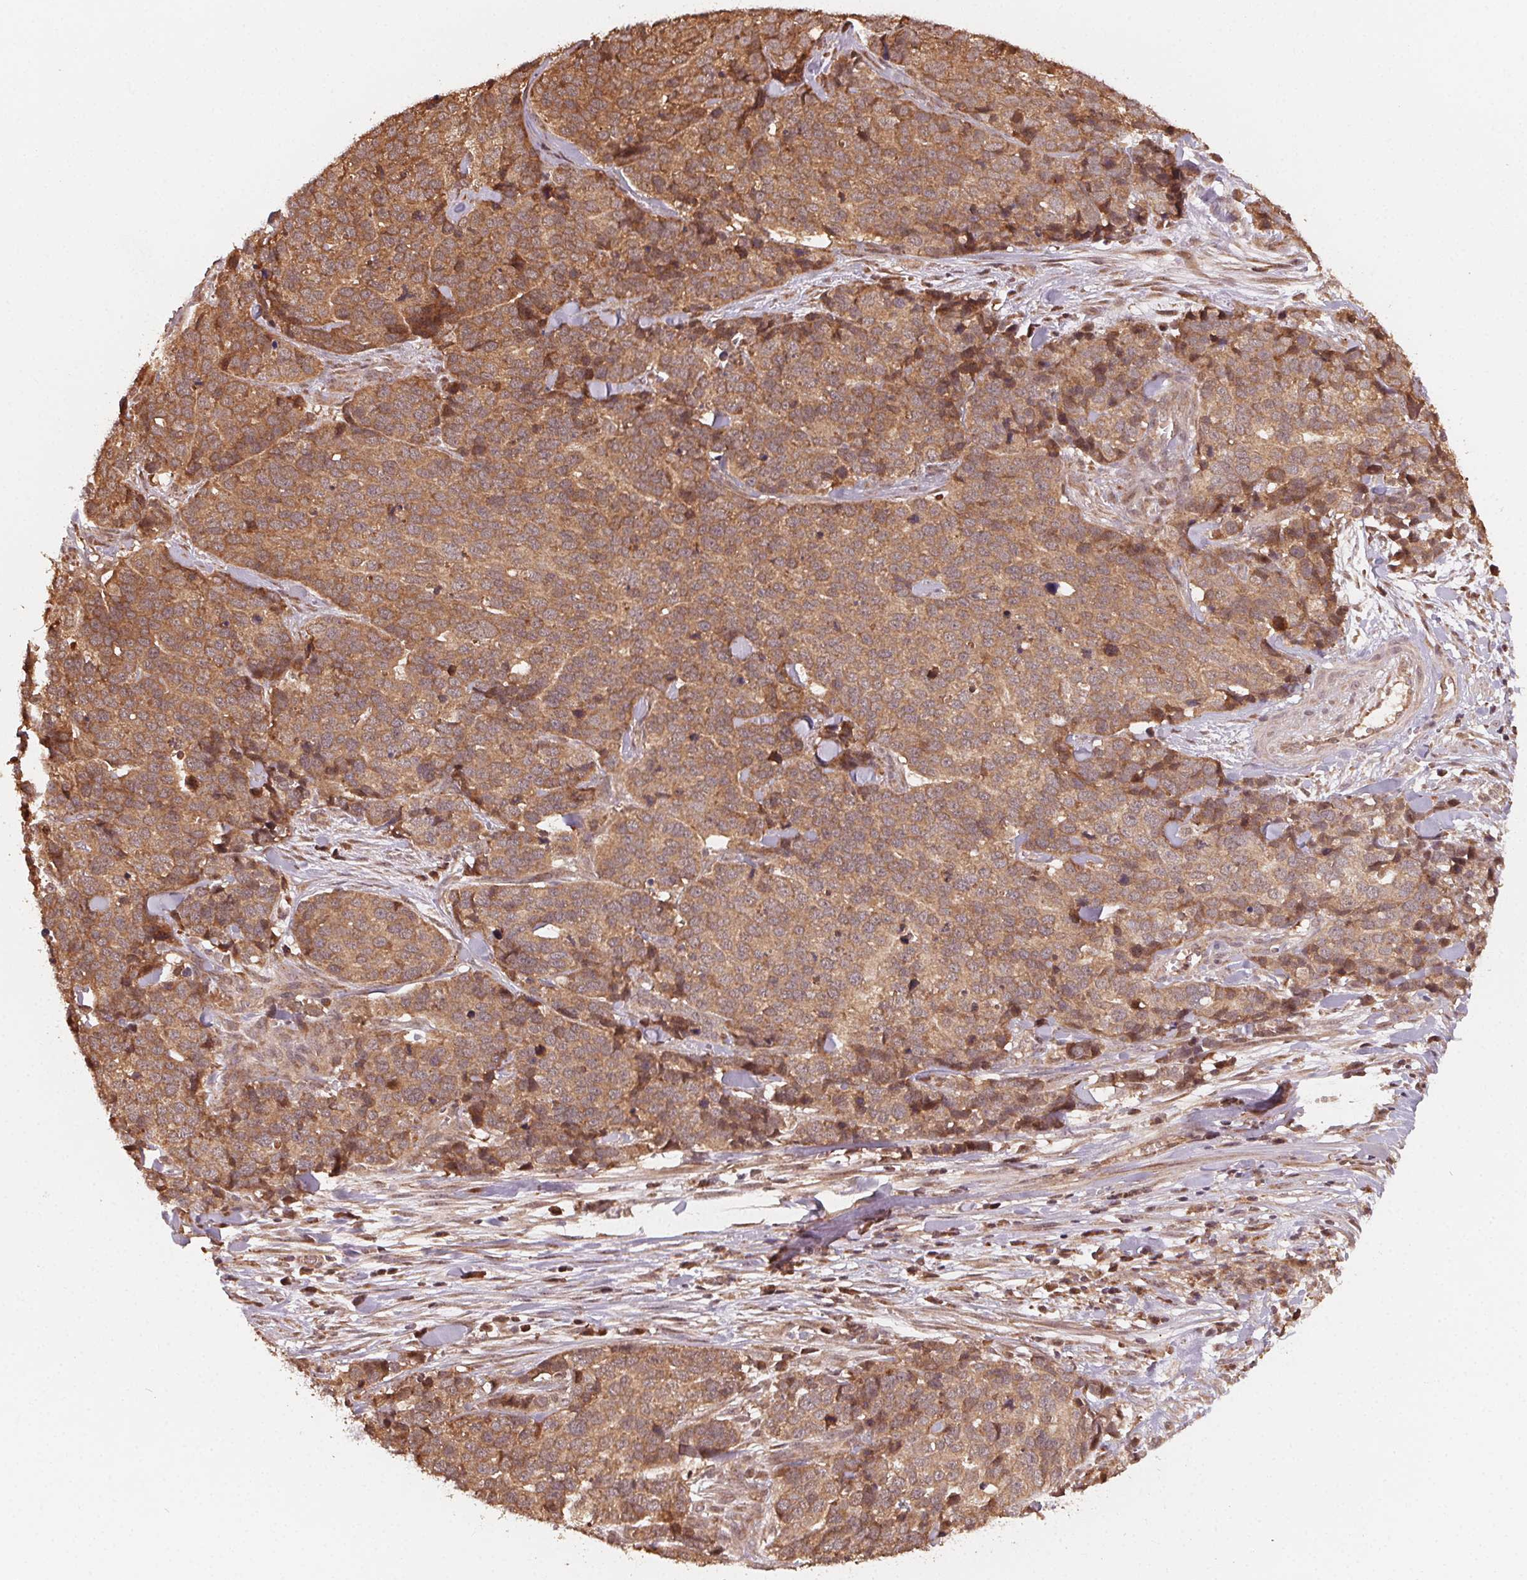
{"staining": {"intensity": "moderate", "quantity": ">75%", "location": "cytoplasmic/membranous"}, "tissue": "ovarian cancer", "cell_type": "Tumor cells", "image_type": "cancer", "snomed": [{"axis": "morphology", "description": "Carcinoma, endometroid"}, {"axis": "topography", "description": "Ovary"}], "caption": "This image reveals immunohistochemistry staining of human ovarian endometroid carcinoma, with medium moderate cytoplasmic/membranous positivity in approximately >75% of tumor cells.", "gene": "WBP2", "patient": {"sex": "female", "age": 65}}